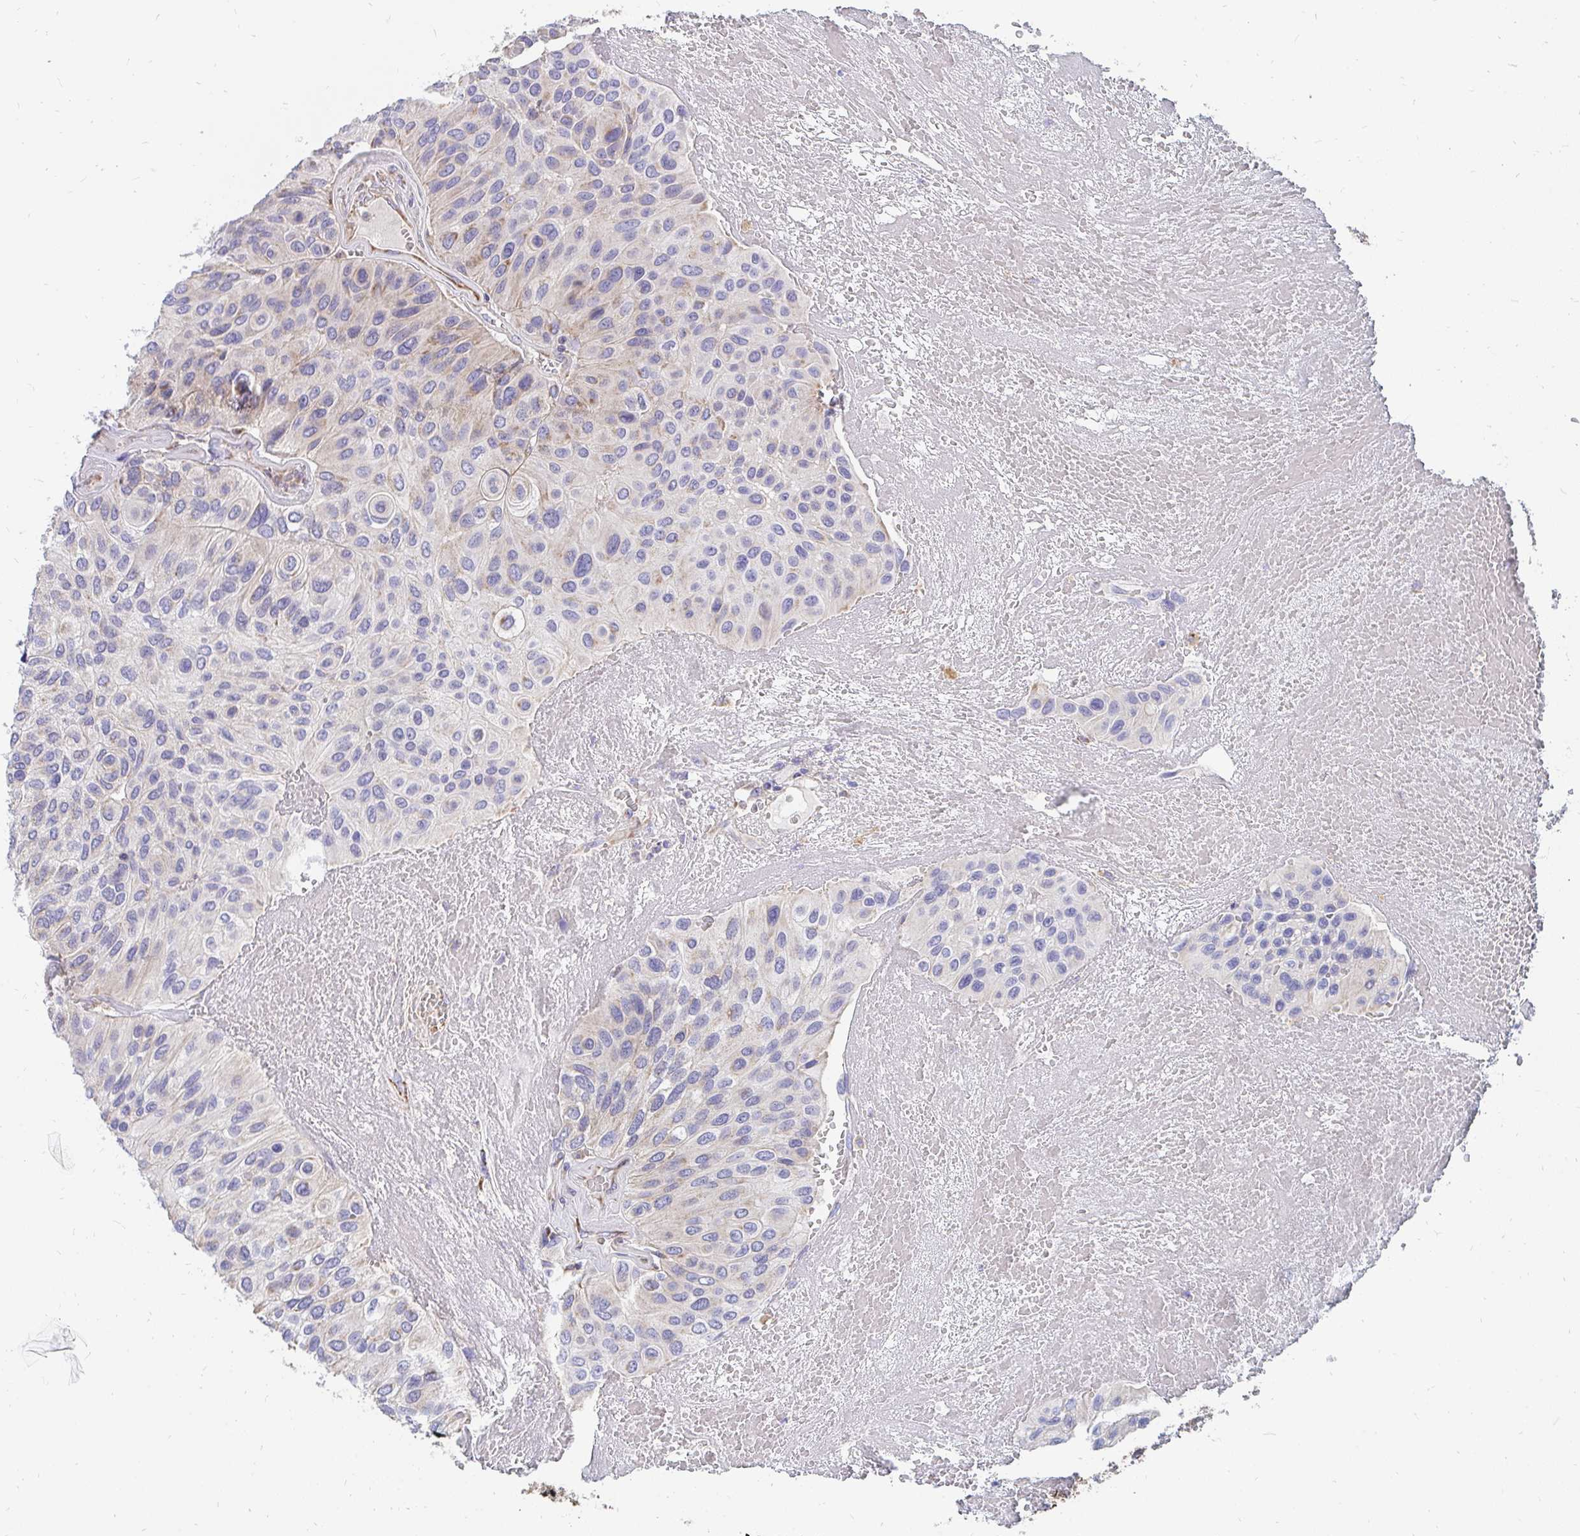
{"staining": {"intensity": "weak", "quantity": "<25%", "location": "cytoplasmic/membranous"}, "tissue": "urothelial cancer", "cell_type": "Tumor cells", "image_type": "cancer", "snomed": [{"axis": "morphology", "description": "Urothelial carcinoma, High grade"}, {"axis": "topography", "description": "Urinary bladder"}], "caption": "An image of urothelial cancer stained for a protein demonstrates no brown staining in tumor cells. (DAB immunohistochemistry (IHC) with hematoxylin counter stain).", "gene": "PC", "patient": {"sex": "male", "age": 66}}